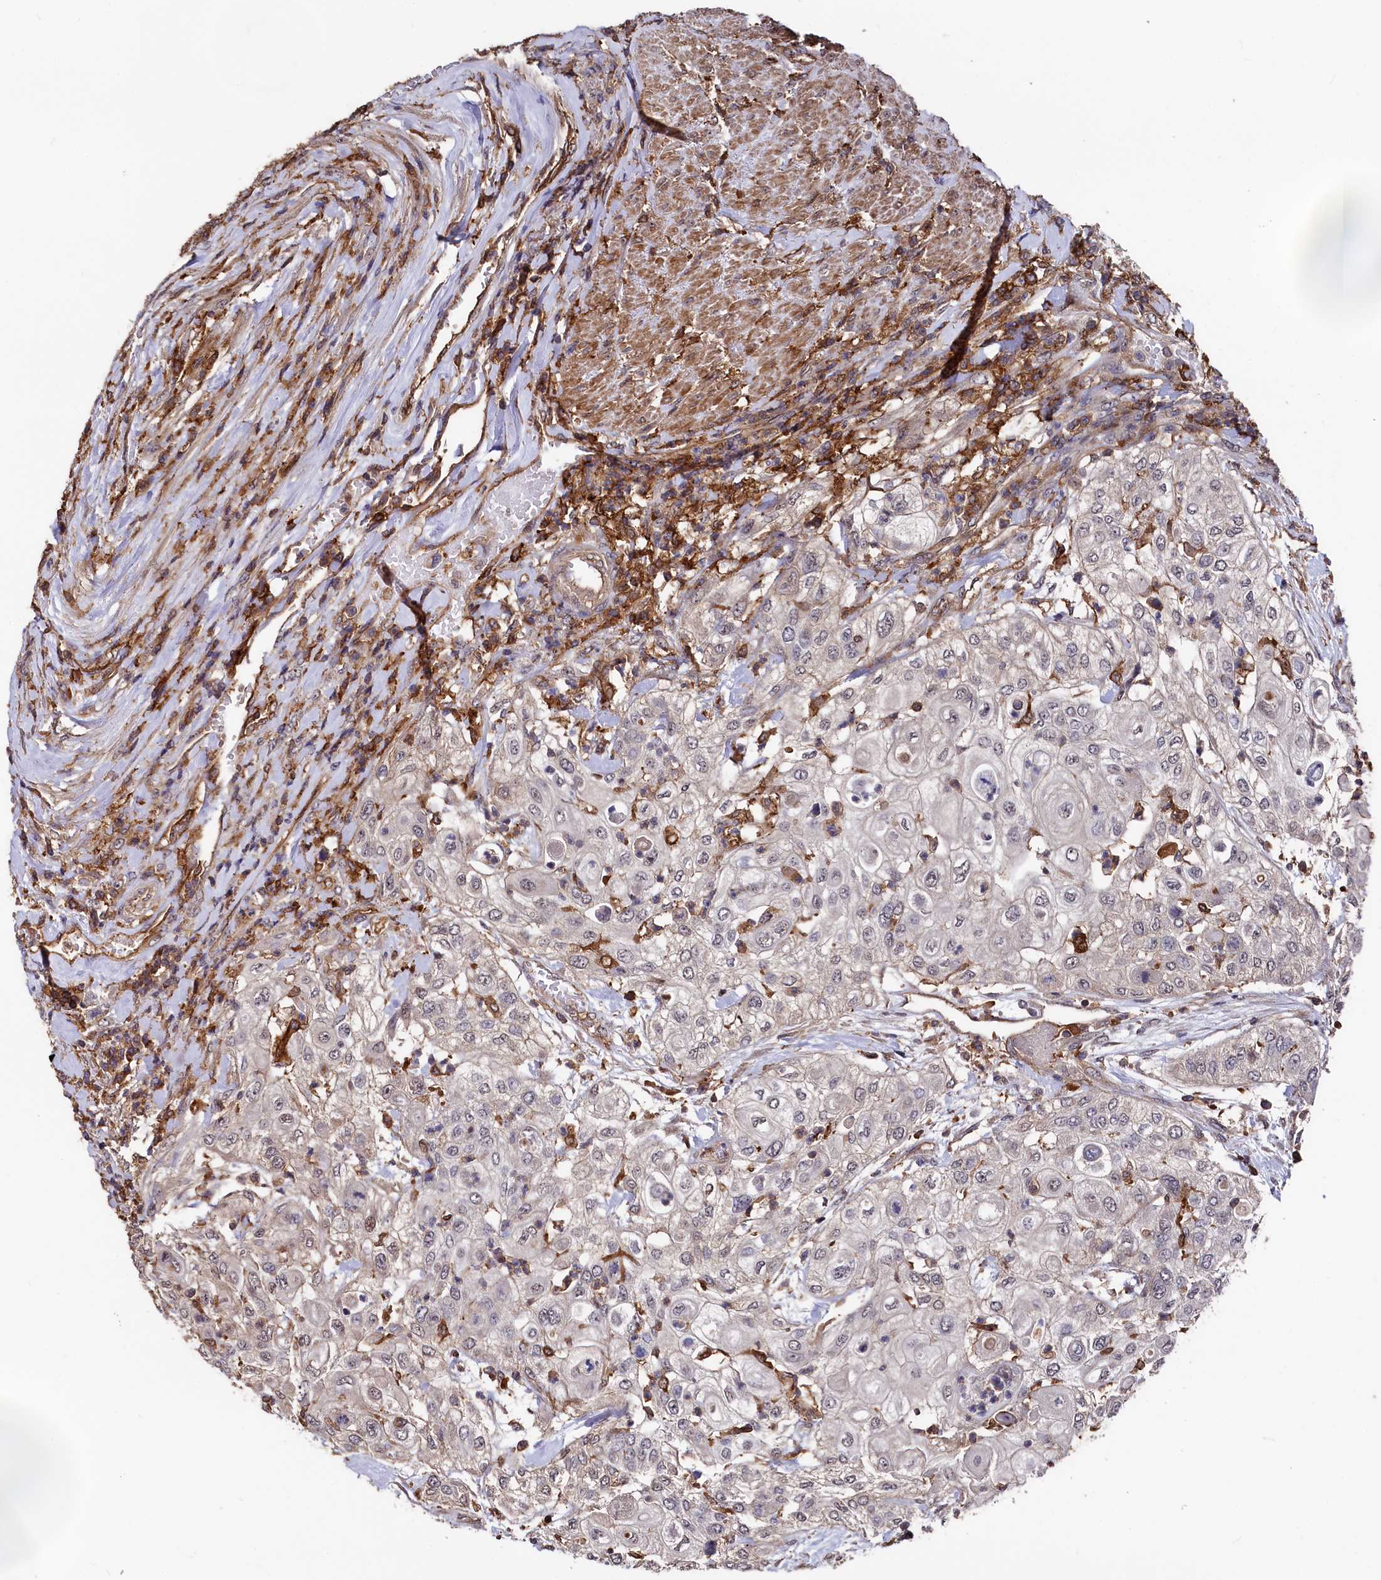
{"staining": {"intensity": "negative", "quantity": "none", "location": "none"}, "tissue": "urothelial cancer", "cell_type": "Tumor cells", "image_type": "cancer", "snomed": [{"axis": "morphology", "description": "Urothelial carcinoma, High grade"}, {"axis": "topography", "description": "Urinary bladder"}], "caption": "High power microscopy histopathology image of an immunohistochemistry (IHC) histopathology image of high-grade urothelial carcinoma, revealing no significant expression in tumor cells.", "gene": "PLEKHO2", "patient": {"sex": "female", "age": 79}}